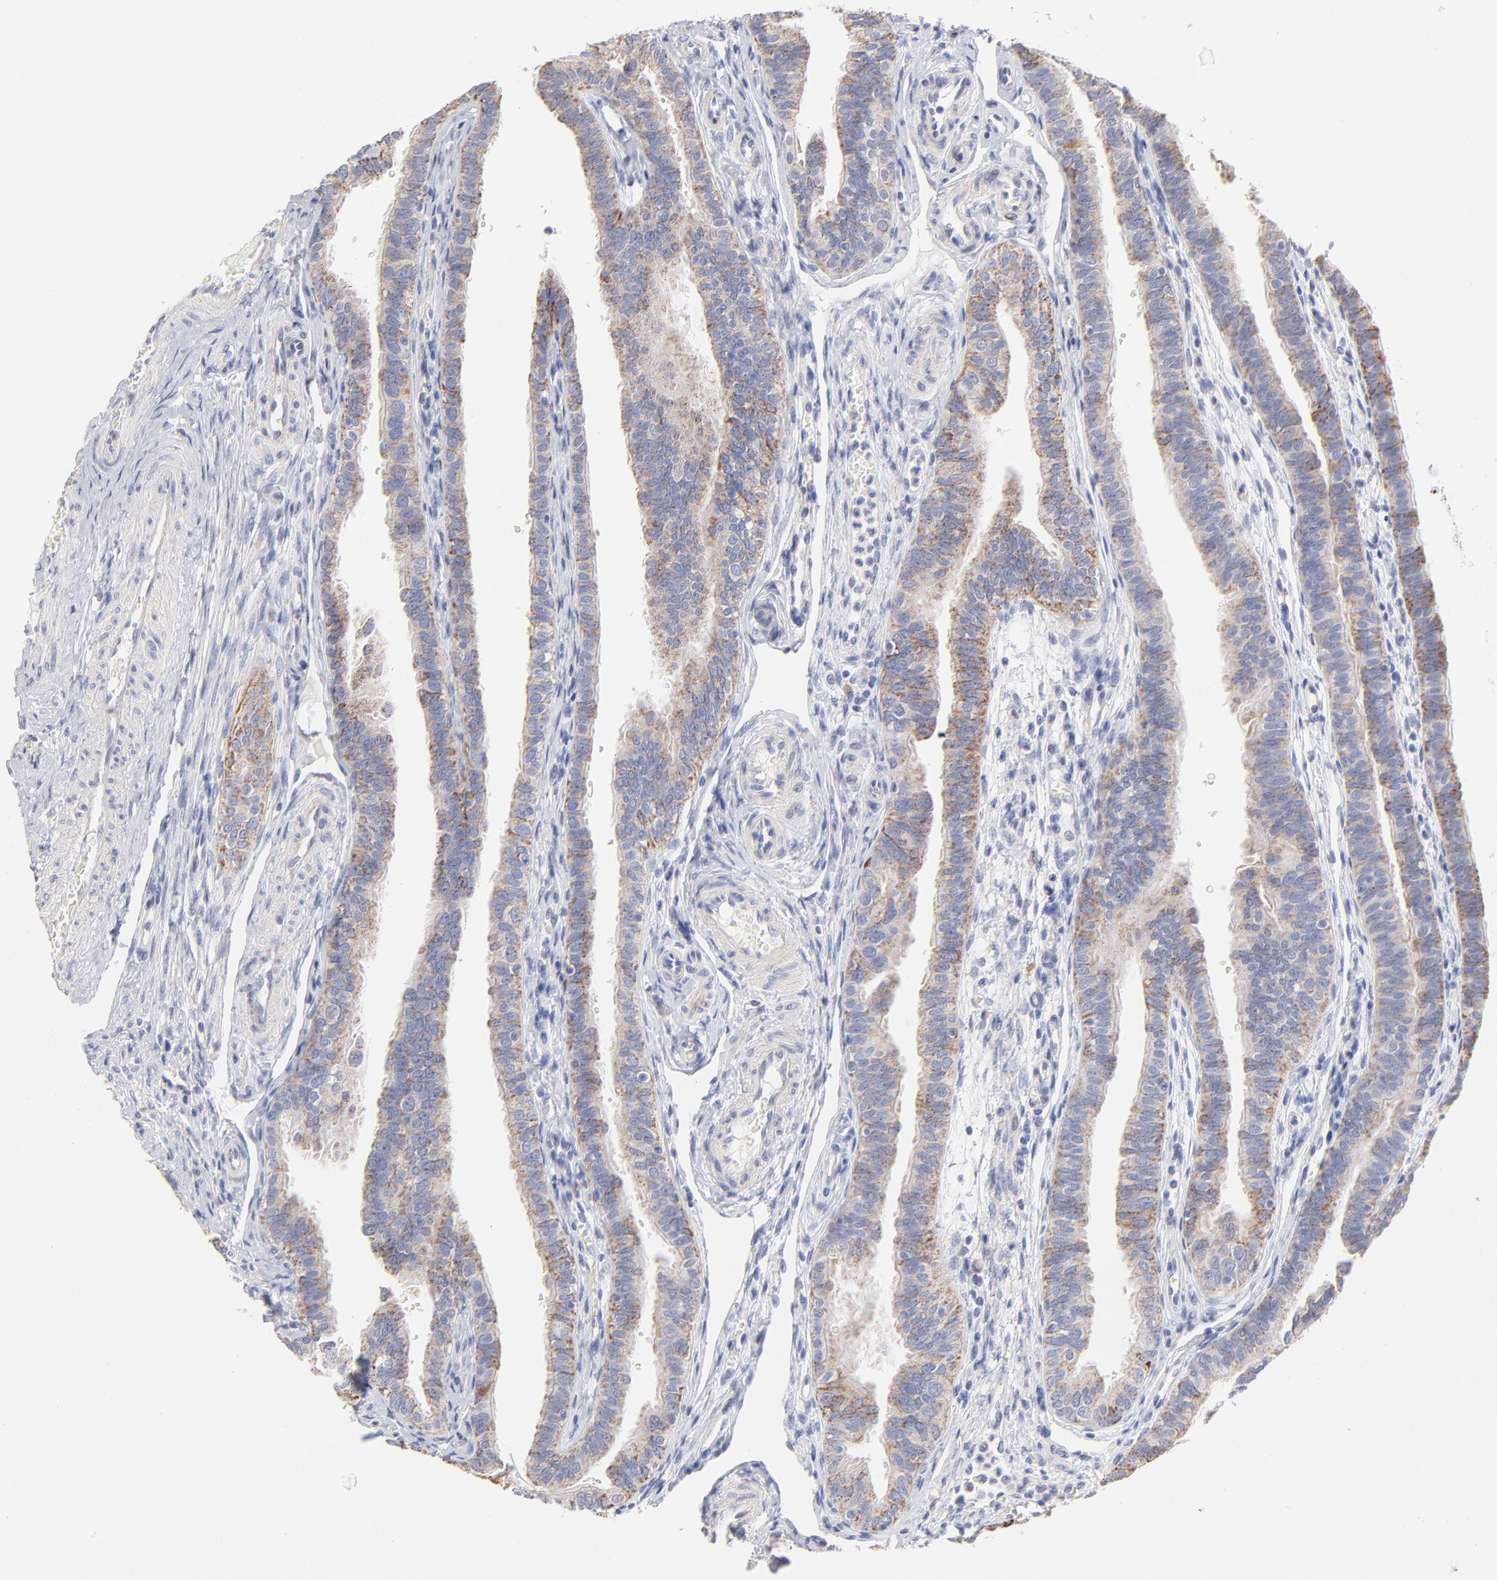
{"staining": {"intensity": "weak", "quantity": ">75%", "location": "cytoplasmic/membranous"}, "tissue": "fallopian tube", "cell_type": "Glandular cells", "image_type": "normal", "snomed": [{"axis": "morphology", "description": "Normal tissue, NOS"}, {"axis": "morphology", "description": "Dermoid, NOS"}, {"axis": "topography", "description": "Fallopian tube"}], "caption": "Immunohistochemistry staining of benign fallopian tube, which demonstrates low levels of weak cytoplasmic/membranous positivity in approximately >75% of glandular cells indicating weak cytoplasmic/membranous protein expression. The staining was performed using DAB (brown) for protein detection and nuclei were counterstained in hematoxylin (blue).", "gene": "TST", "patient": {"sex": "female", "age": 33}}